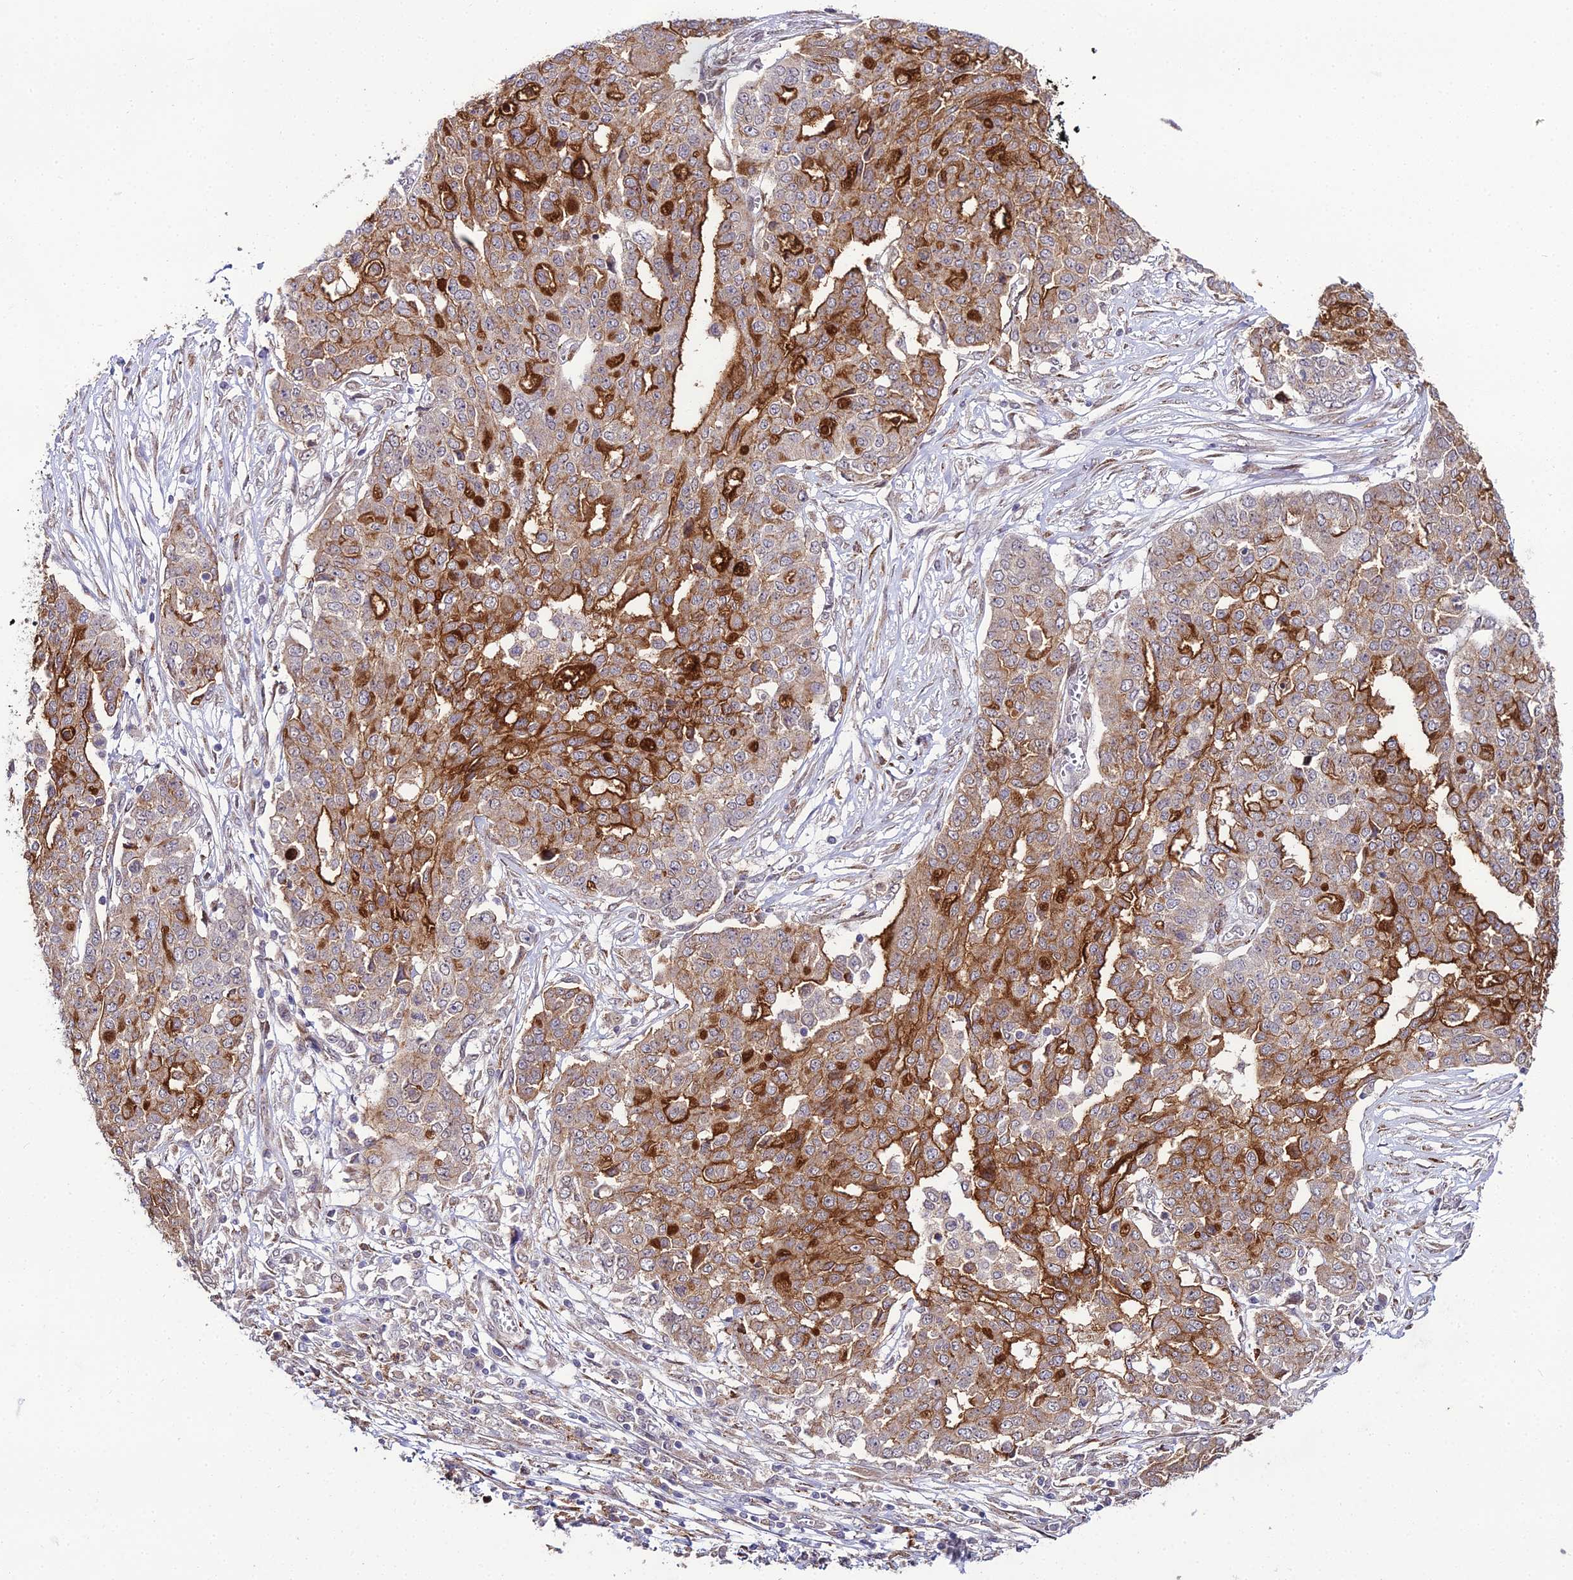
{"staining": {"intensity": "strong", "quantity": "25%-75%", "location": "cytoplasmic/membranous"}, "tissue": "ovarian cancer", "cell_type": "Tumor cells", "image_type": "cancer", "snomed": [{"axis": "morphology", "description": "Cystadenocarcinoma, serous, NOS"}, {"axis": "topography", "description": "Soft tissue"}, {"axis": "topography", "description": "Ovary"}], "caption": "The photomicrograph demonstrates a brown stain indicating the presence of a protein in the cytoplasmic/membranous of tumor cells in ovarian cancer. The staining was performed using DAB (3,3'-diaminobenzidine), with brown indicating positive protein expression. Nuclei are stained blue with hematoxylin.", "gene": "TROAP", "patient": {"sex": "female", "age": 57}}